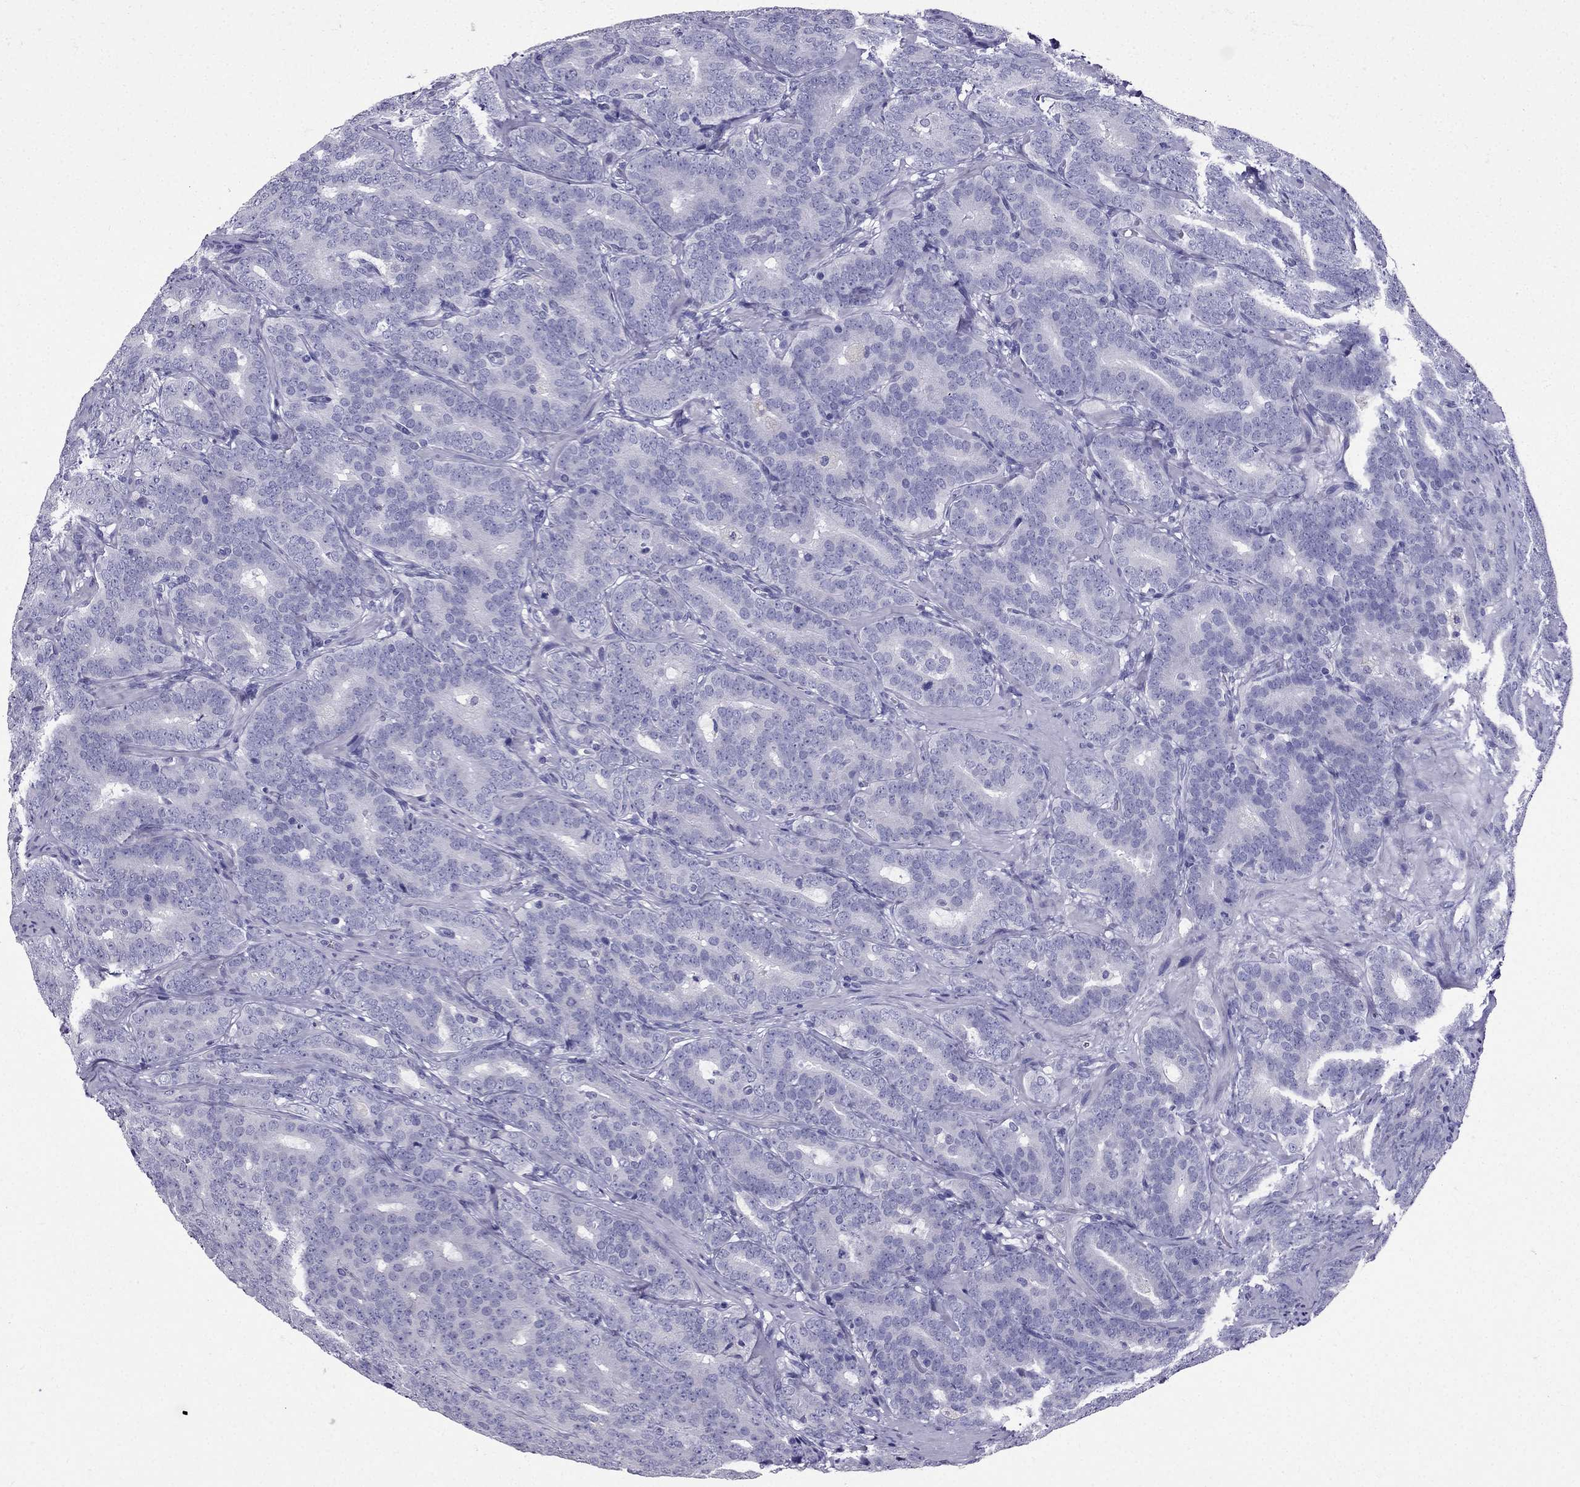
{"staining": {"intensity": "negative", "quantity": "none", "location": "none"}, "tissue": "prostate cancer", "cell_type": "Tumor cells", "image_type": "cancer", "snomed": [{"axis": "morphology", "description": "Adenocarcinoma, NOS"}, {"axis": "topography", "description": "Prostate"}], "caption": "High power microscopy histopathology image of an IHC micrograph of prostate cancer, revealing no significant positivity in tumor cells.", "gene": "ZNF541", "patient": {"sex": "male", "age": 71}}